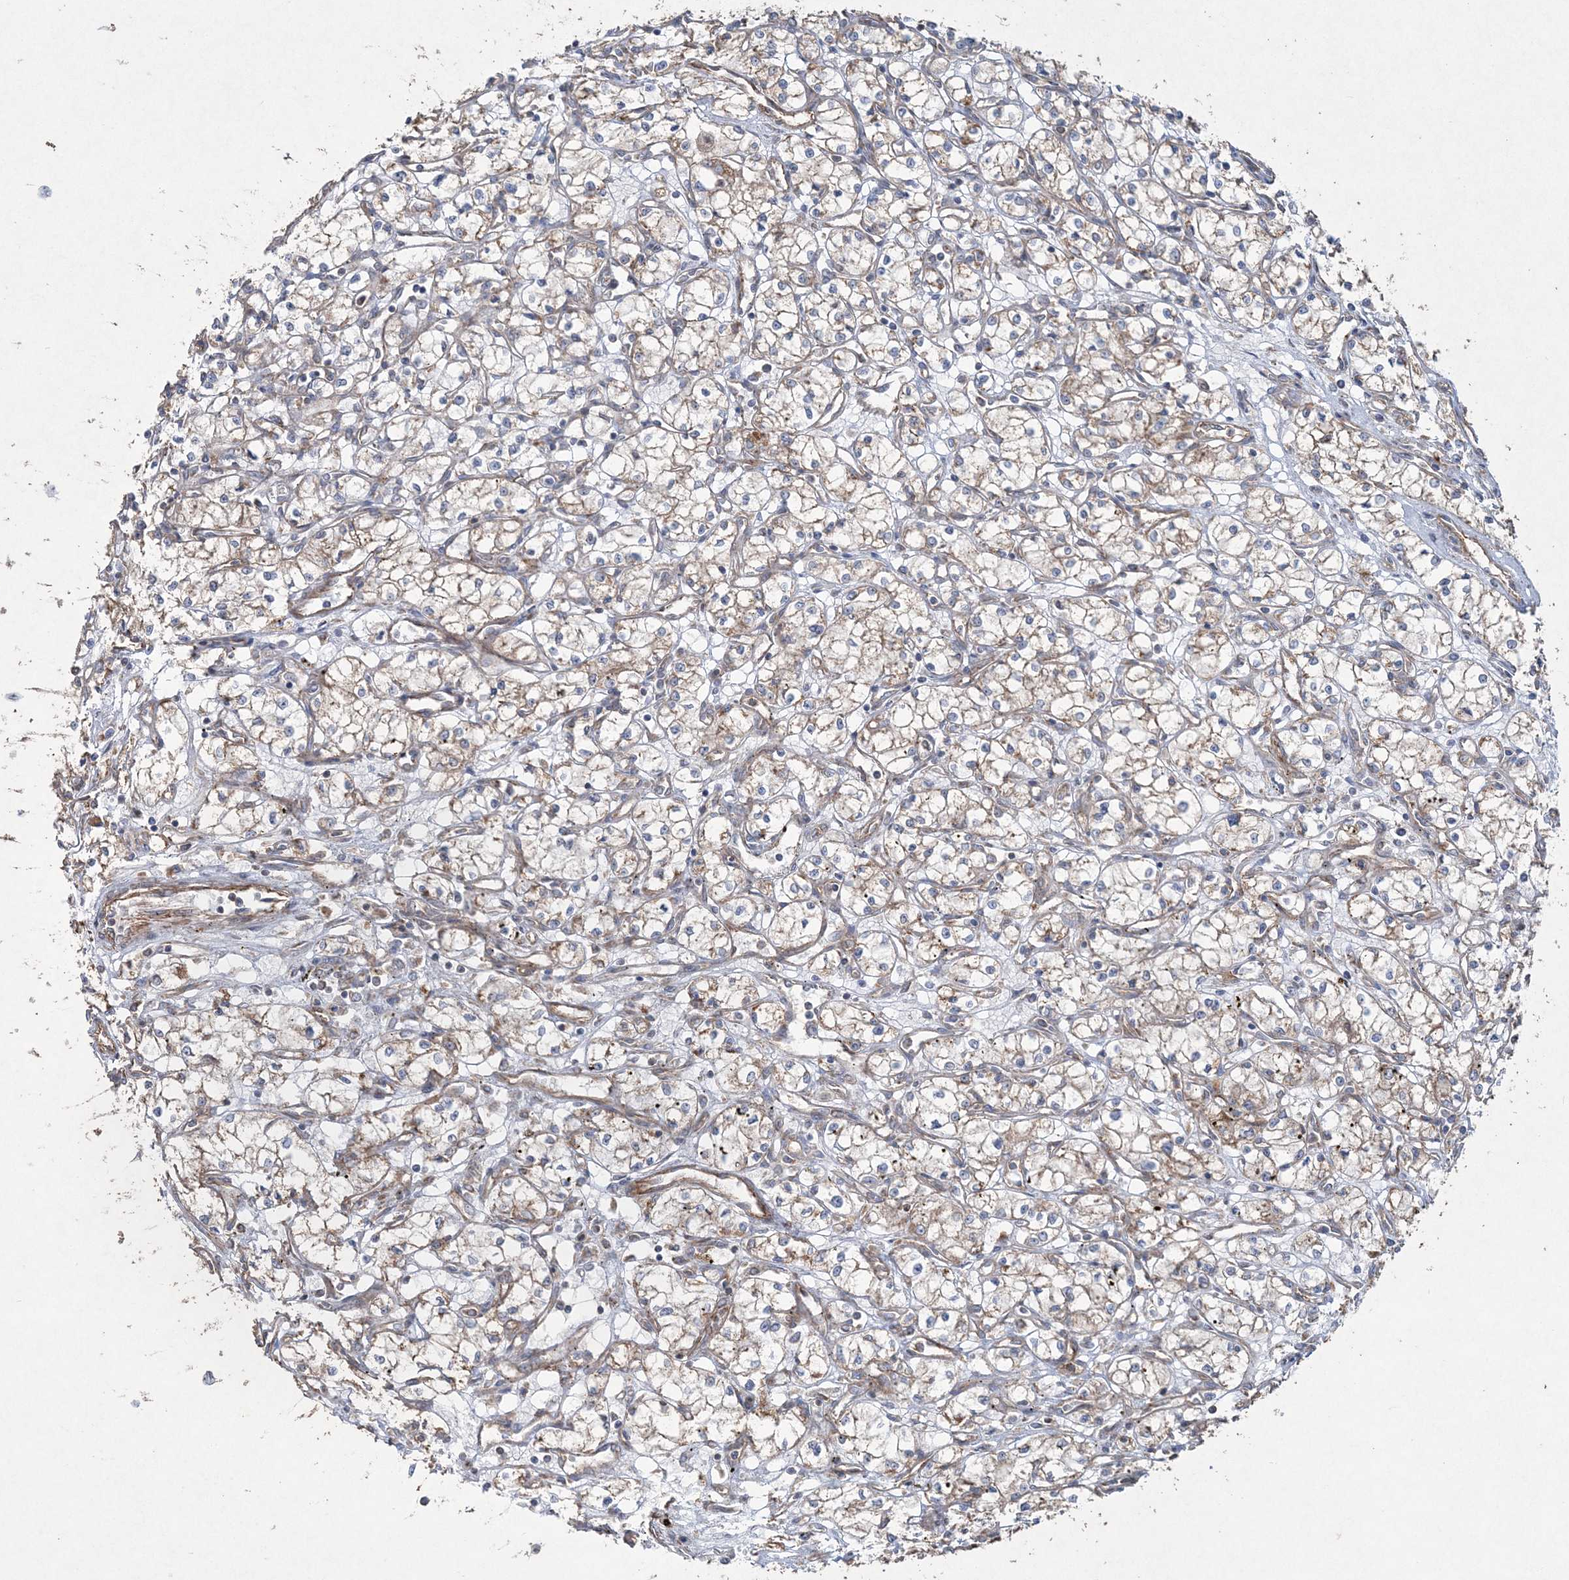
{"staining": {"intensity": "negative", "quantity": "none", "location": "none"}, "tissue": "renal cancer", "cell_type": "Tumor cells", "image_type": "cancer", "snomed": [{"axis": "morphology", "description": "Adenocarcinoma, NOS"}, {"axis": "topography", "description": "Kidney"}], "caption": "This is a histopathology image of immunohistochemistry (IHC) staining of renal cancer (adenocarcinoma), which shows no positivity in tumor cells. Brightfield microscopy of immunohistochemistry (IHC) stained with DAB (3,3'-diaminobenzidine) (brown) and hematoxylin (blue), captured at high magnification.", "gene": "TTC7A", "patient": {"sex": "male", "age": 59}}